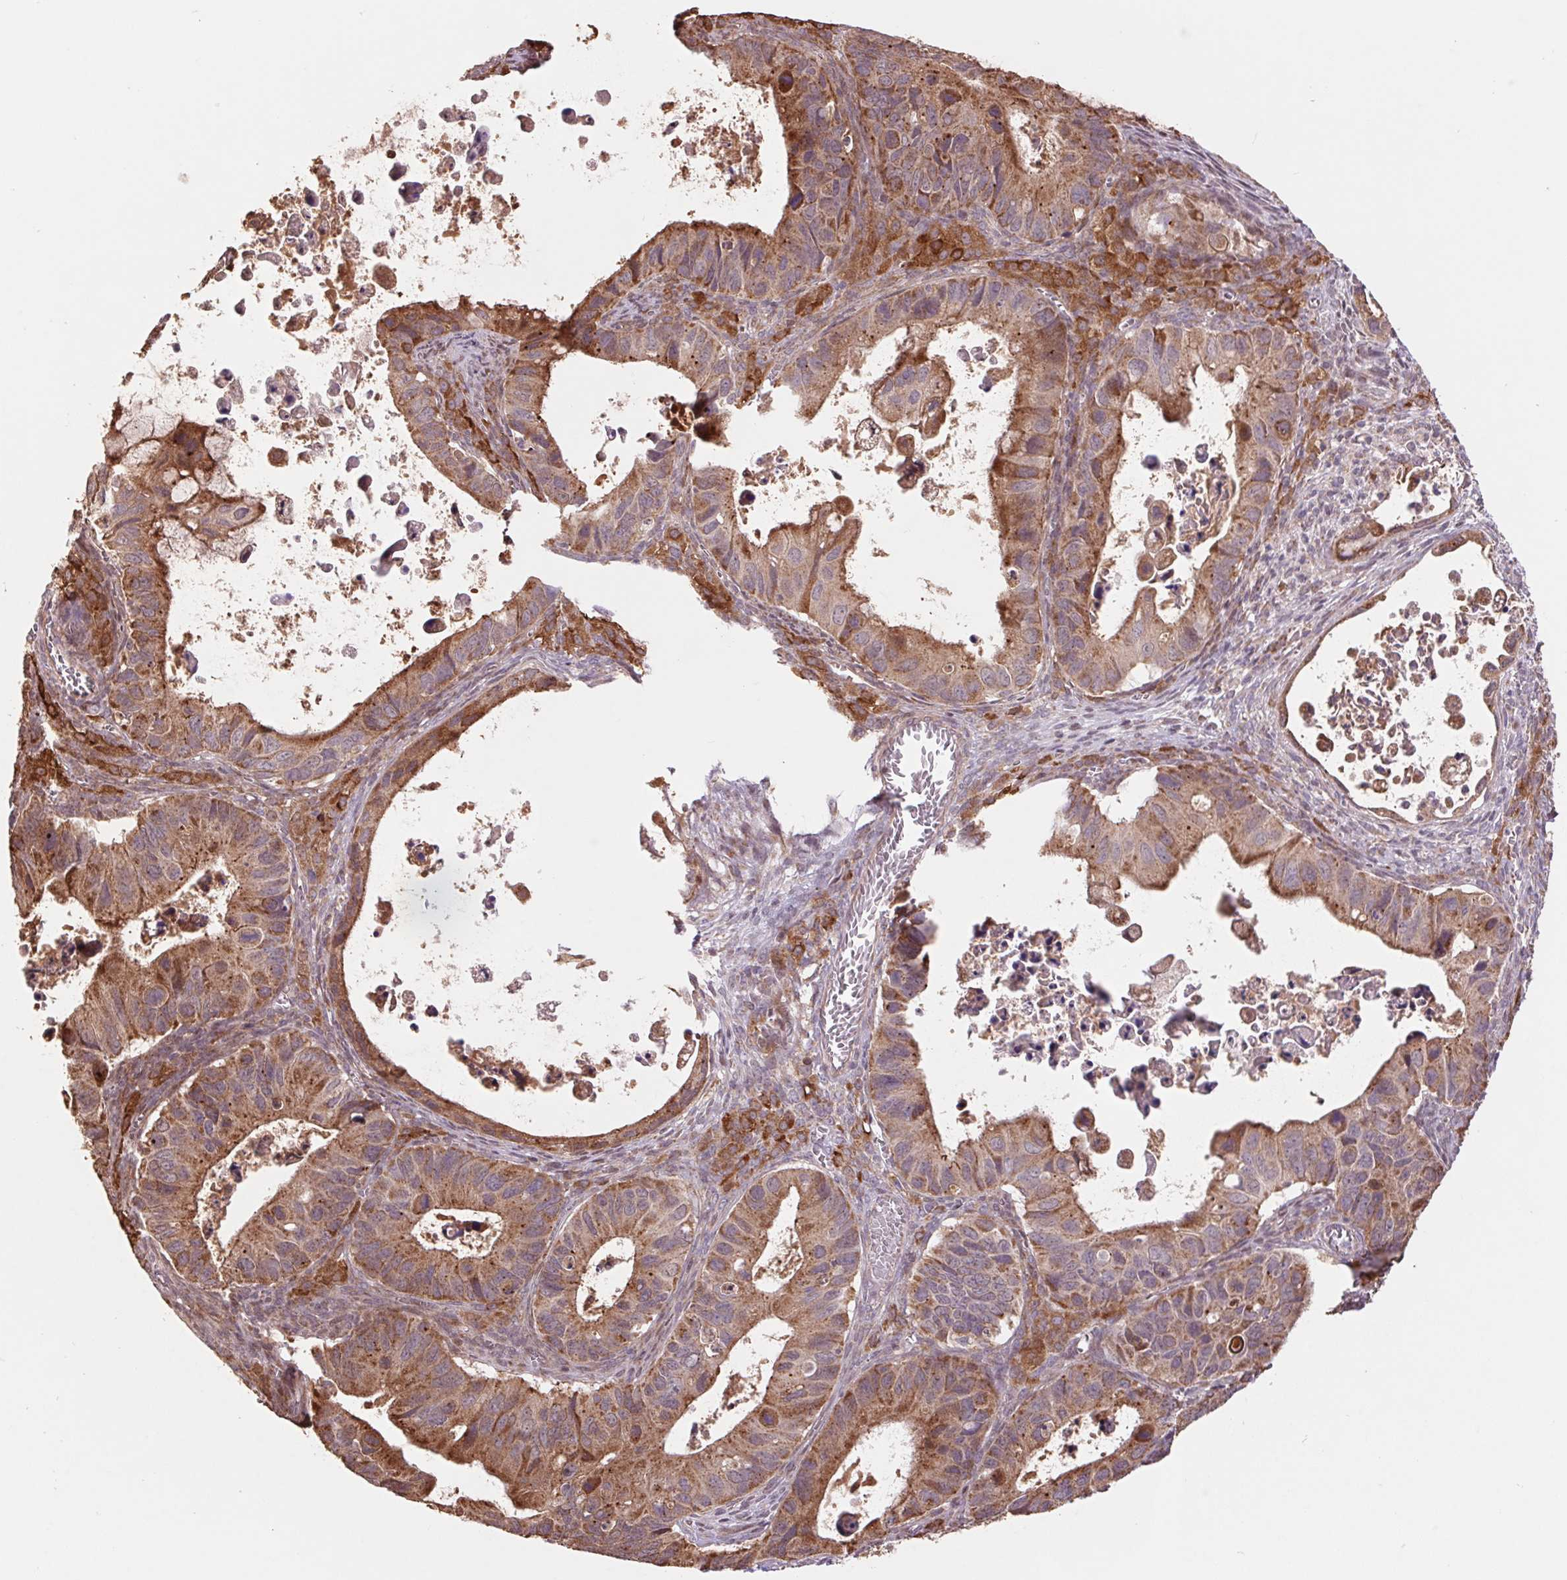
{"staining": {"intensity": "moderate", "quantity": ">75%", "location": "cytoplasmic/membranous"}, "tissue": "ovarian cancer", "cell_type": "Tumor cells", "image_type": "cancer", "snomed": [{"axis": "morphology", "description": "Cystadenocarcinoma, mucinous, NOS"}, {"axis": "topography", "description": "Ovary"}], "caption": "Human mucinous cystadenocarcinoma (ovarian) stained for a protein (brown) shows moderate cytoplasmic/membranous positive staining in approximately >75% of tumor cells.", "gene": "PDHA1", "patient": {"sex": "female", "age": 64}}